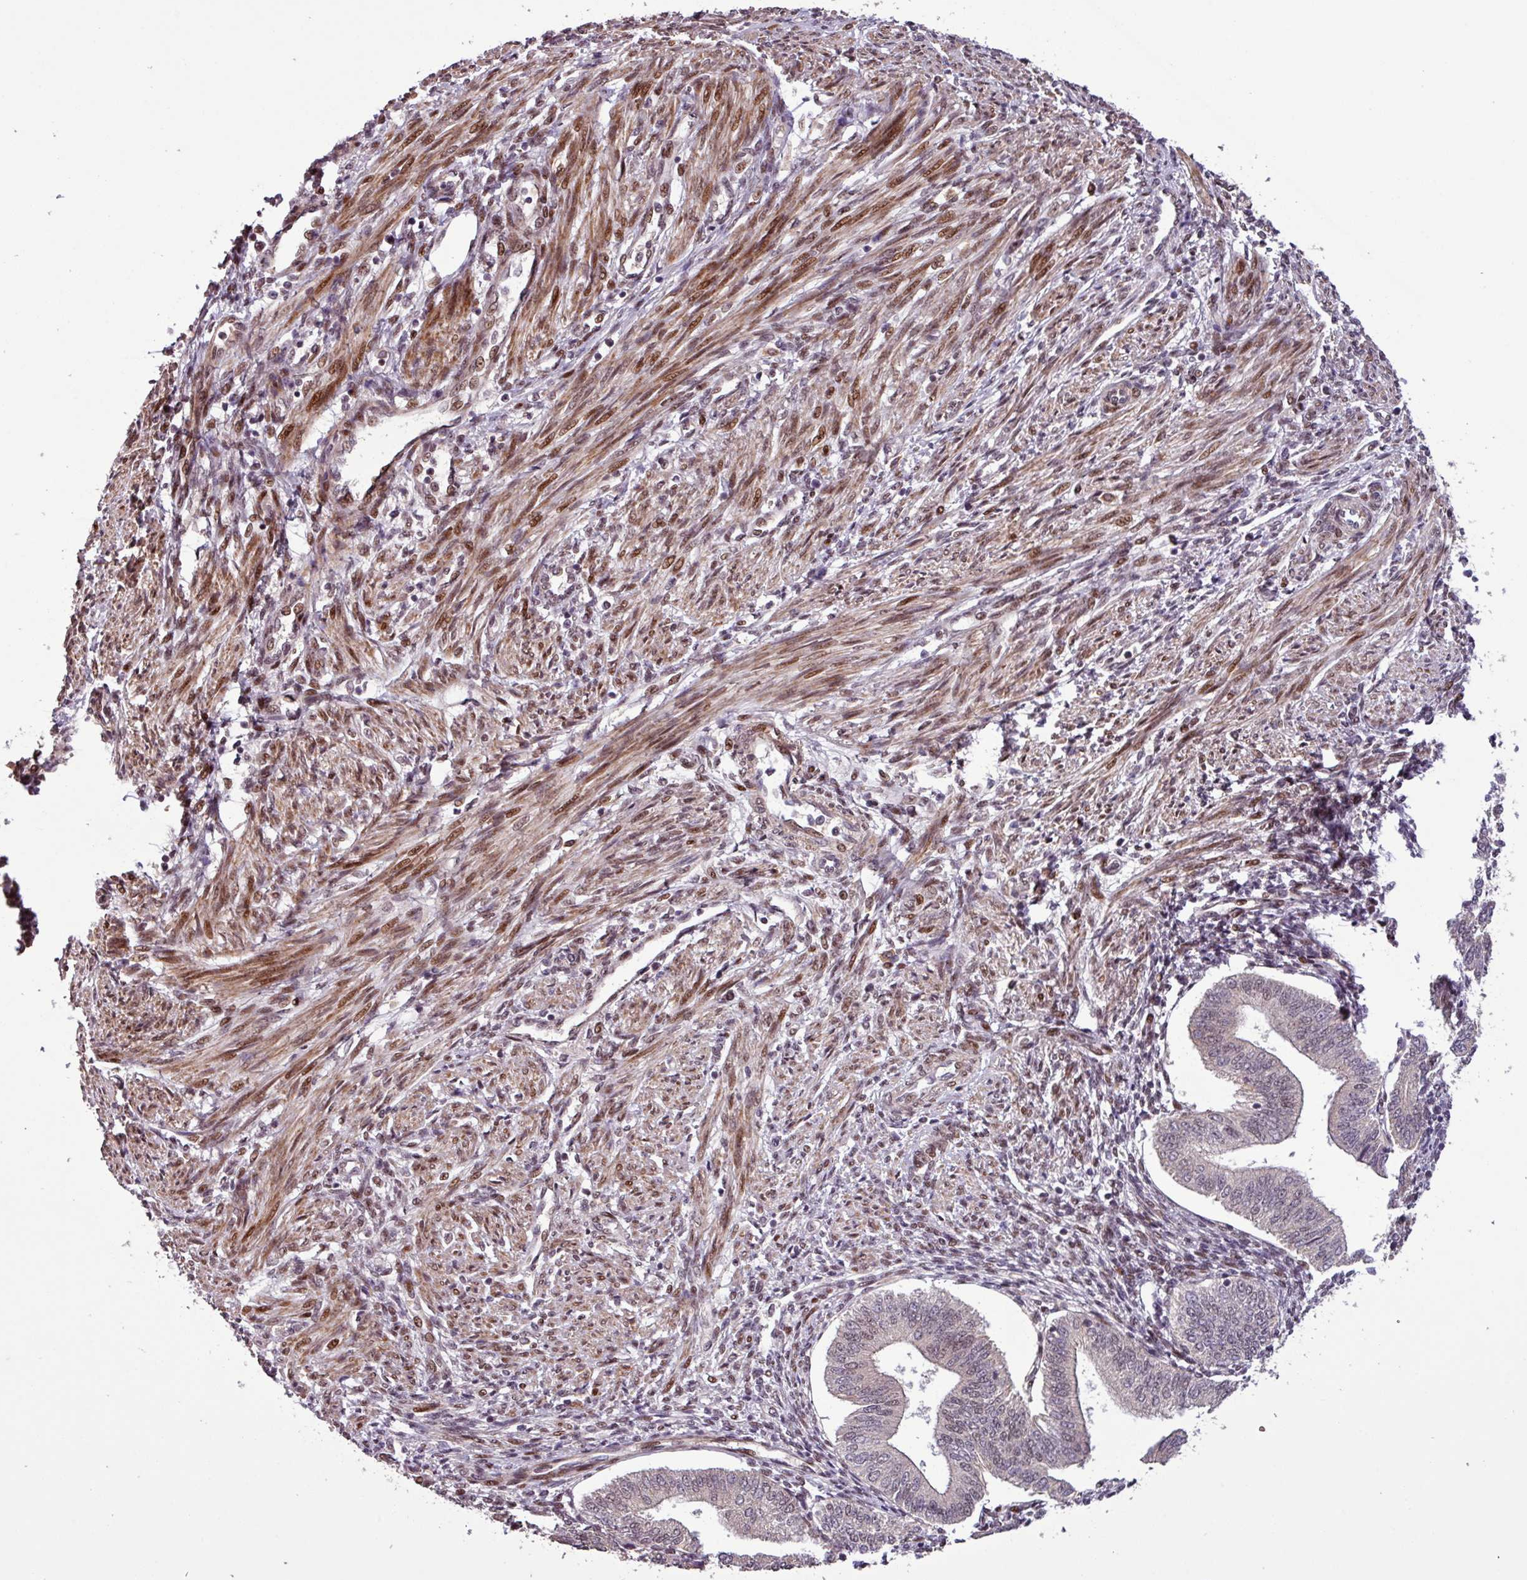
{"staining": {"intensity": "moderate", "quantity": ">75%", "location": "nuclear"}, "tissue": "endometrium", "cell_type": "Cells in endometrial stroma", "image_type": "normal", "snomed": [{"axis": "morphology", "description": "Normal tissue, NOS"}, {"axis": "topography", "description": "Endometrium"}], "caption": "High-magnification brightfield microscopy of benign endometrium stained with DAB (brown) and counterstained with hematoxylin (blue). cells in endometrial stroma exhibit moderate nuclear expression is identified in approximately>75% of cells. Immunohistochemistry stains the protein in brown and the nuclei are stained blue.", "gene": "SLC22A24", "patient": {"sex": "female", "age": 34}}